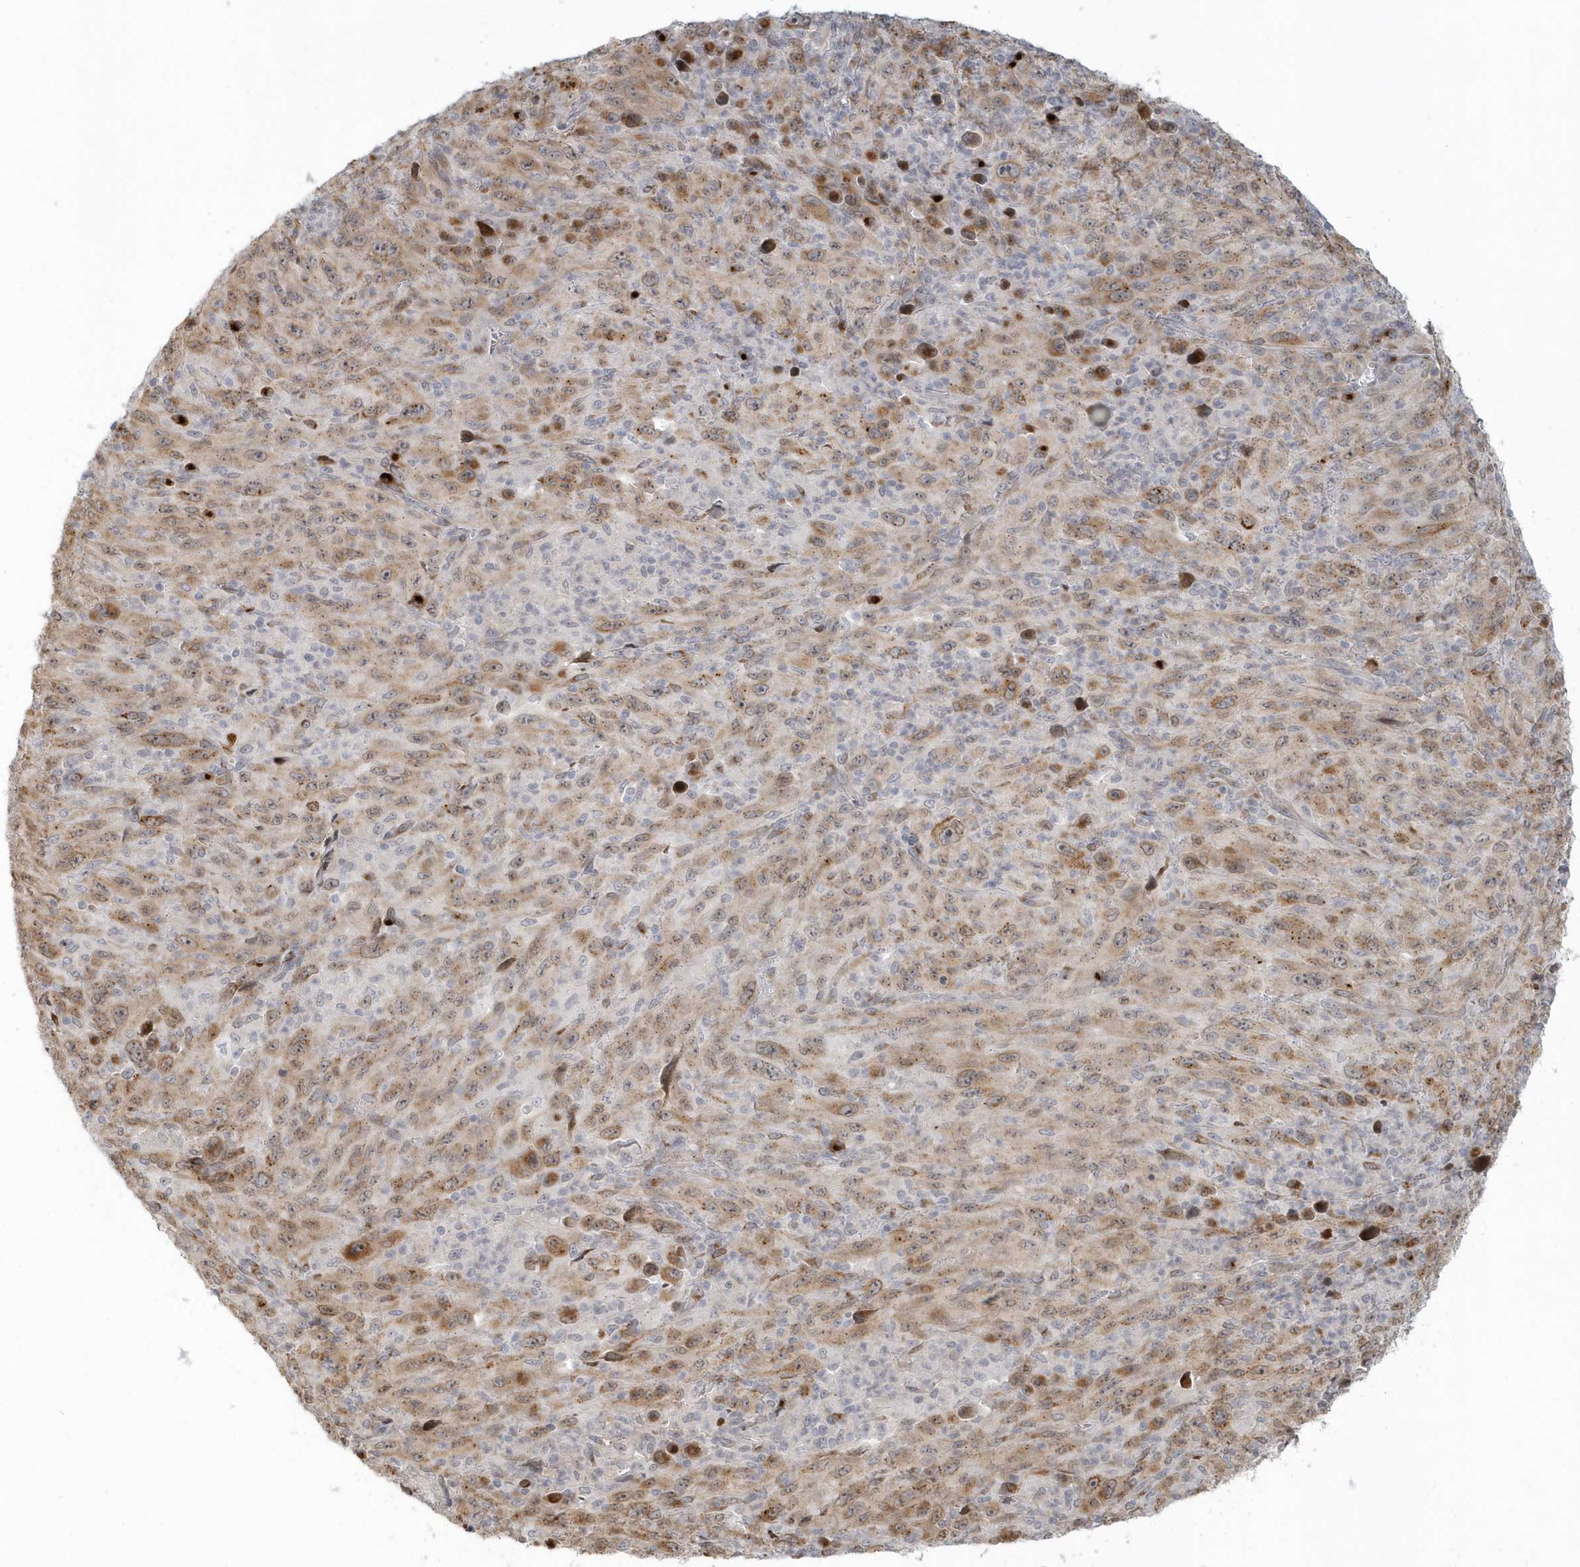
{"staining": {"intensity": "moderate", "quantity": "25%-75%", "location": "cytoplasmic/membranous"}, "tissue": "melanoma", "cell_type": "Tumor cells", "image_type": "cancer", "snomed": [{"axis": "morphology", "description": "Malignant melanoma, Metastatic site"}, {"axis": "topography", "description": "Skin"}], "caption": "The image reveals immunohistochemical staining of melanoma. There is moderate cytoplasmic/membranous expression is present in about 25%-75% of tumor cells.", "gene": "DHFR", "patient": {"sex": "female", "age": 56}}